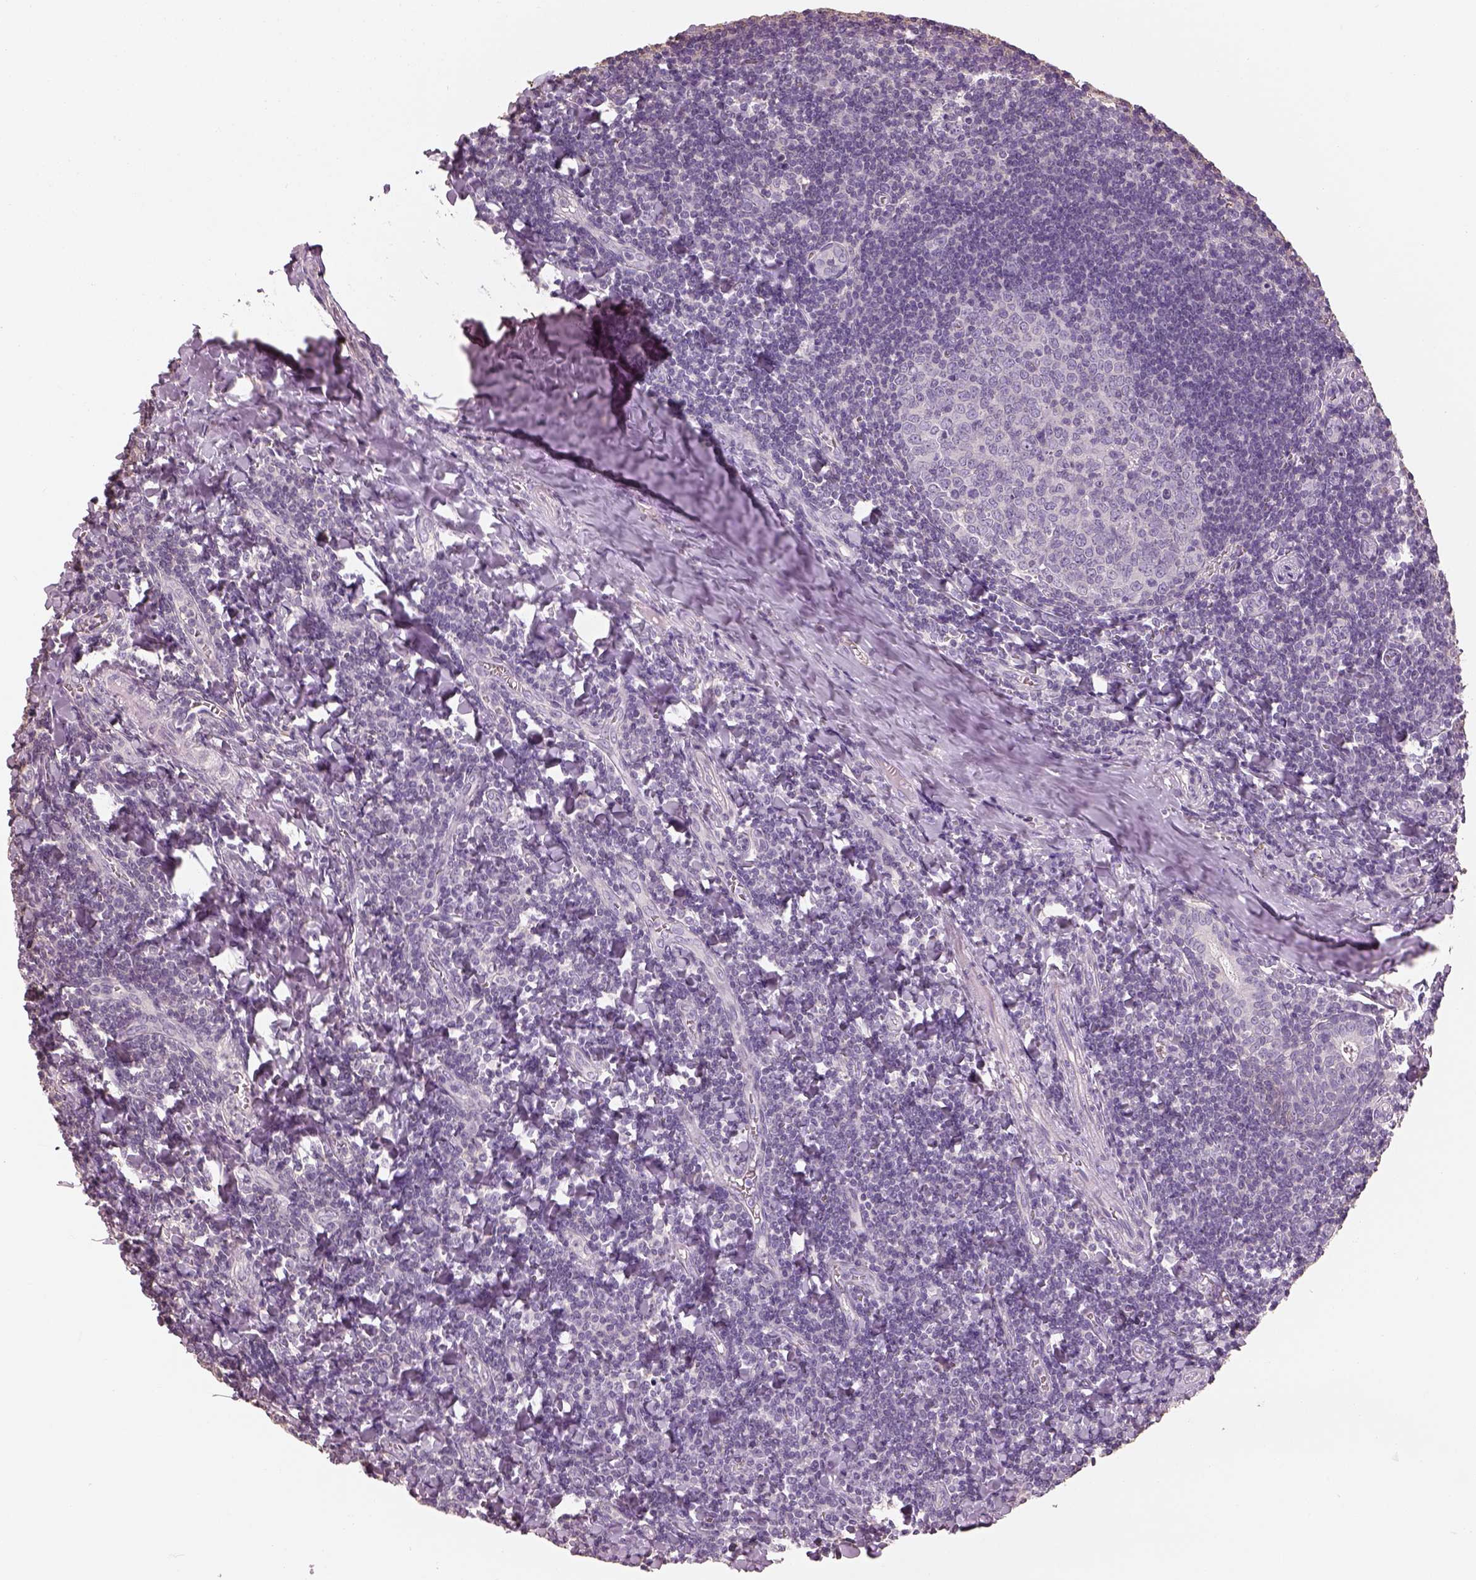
{"staining": {"intensity": "negative", "quantity": "none", "location": "none"}, "tissue": "tonsil", "cell_type": "Germinal center cells", "image_type": "normal", "snomed": [{"axis": "morphology", "description": "Normal tissue, NOS"}, {"axis": "morphology", "description": "Inflammation, NOS"}, {"axis": "topography", "description": "Tonsil"}], "caption": "Immunohistochemical staining of unremarkable human tonsil shows no significant staining in germinal center cells. The staining is performed using DAB brown chromogen with nuclei counter-stained in using hematoxylin.", "gene": "OTUD6A", "patient": {"sex": "female", "age": 31}}